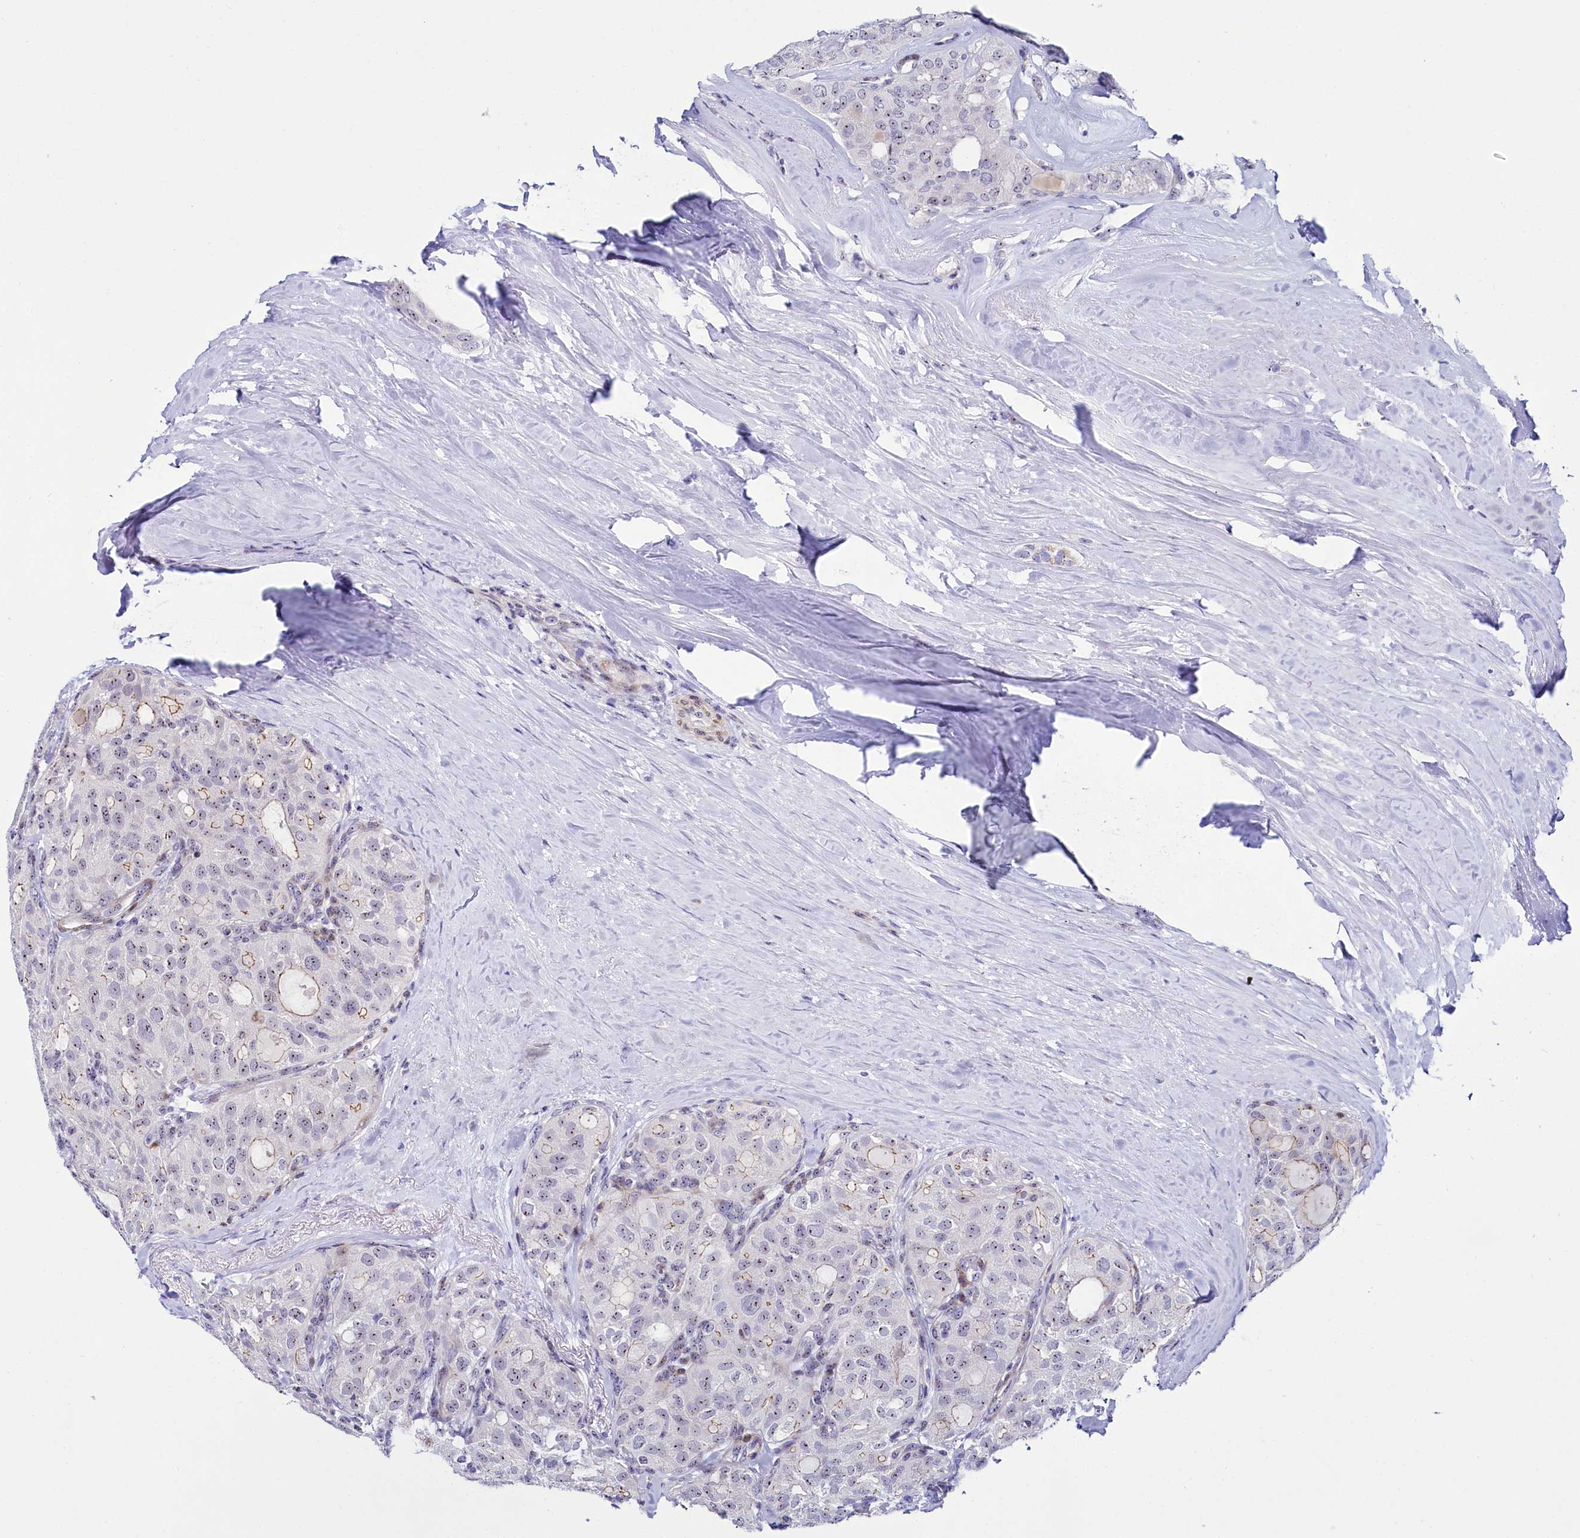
{"staining": {"intensity": "weak", "quantity": "25%-75%", "location": "nuclear"}, "tissue": "thyroid cancer", "cell_type": "Tumor cells", "image_type": "cancer", "snomed": [{"axis": "morphology", "description": "Follicular adenoma carcinoma, NOS"}, {"axis": "topography", "description": "Thyroid gland"}], "caption": "The immunohistochemical stain labels weak nuclear expression in tumor cells of follicular adenoma carcinoma (thyroid) tissue. Nuclei are stained in blue.", "gene": "TCOF1", "patient": {"sex": "male", "age": 75}}